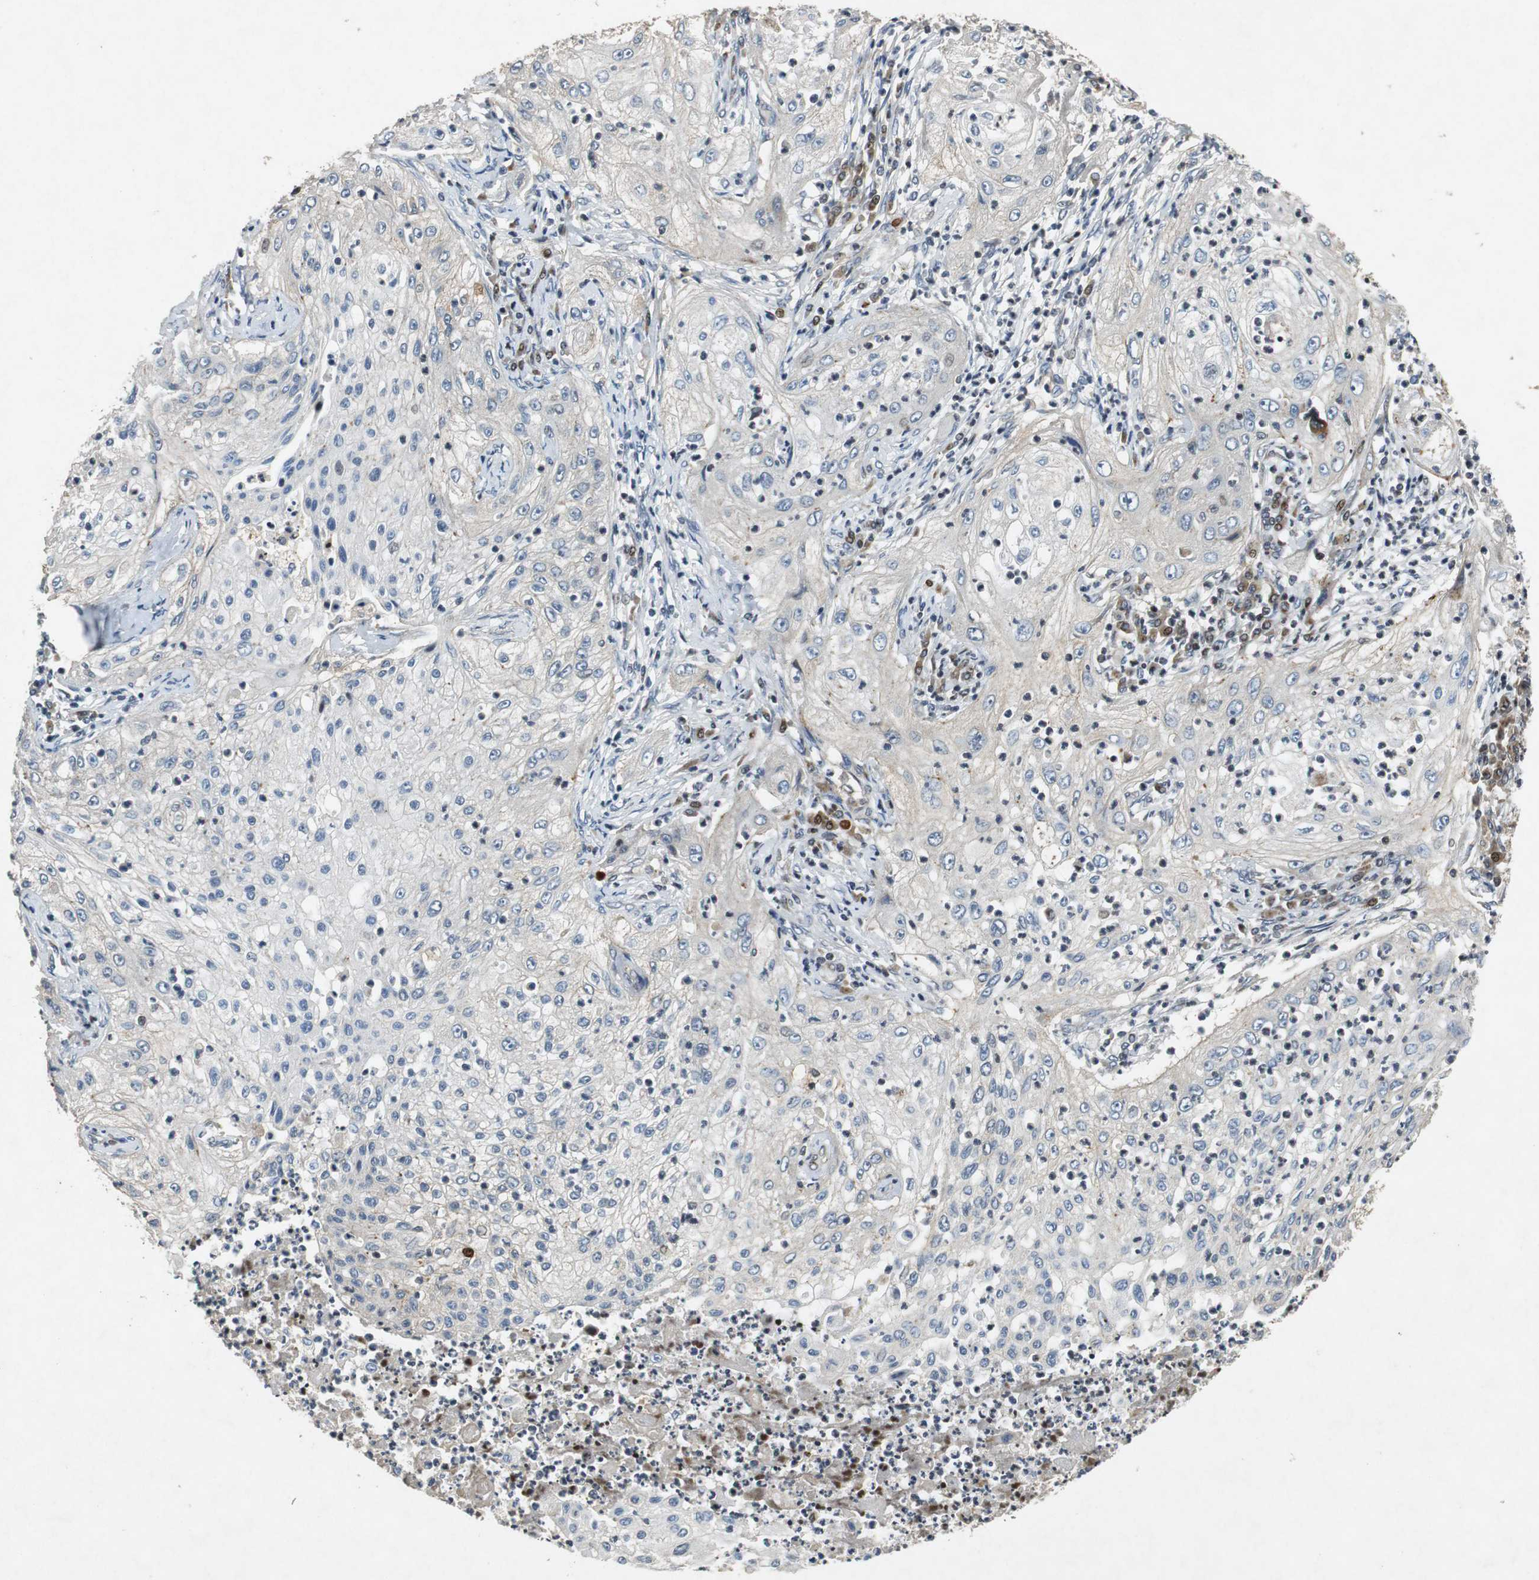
{"staining": {"intensity": "negative", "quantity": "none", "location": "none"}, "tissue": "lung cancer", "cell_type": "Tumor cells", "image_type": "cancer", "snomed": [{"axis": "morphology", "description": "Inflammation, NOS"}, {"axis": "morphology", "description": "Squamous cell carcinoma, NOS"}, {"axis": "topography", "description": "Lymph node"}, {"axis": "topography", "description": "Soft tissue"}, {"axis": "topography", "description": "Lung"}], "caption": "The image demonstrates no staining of tumor cells in lung cancer.", "gene": "TUBA4A", "patient": {"sex": "male", "age": 66}}